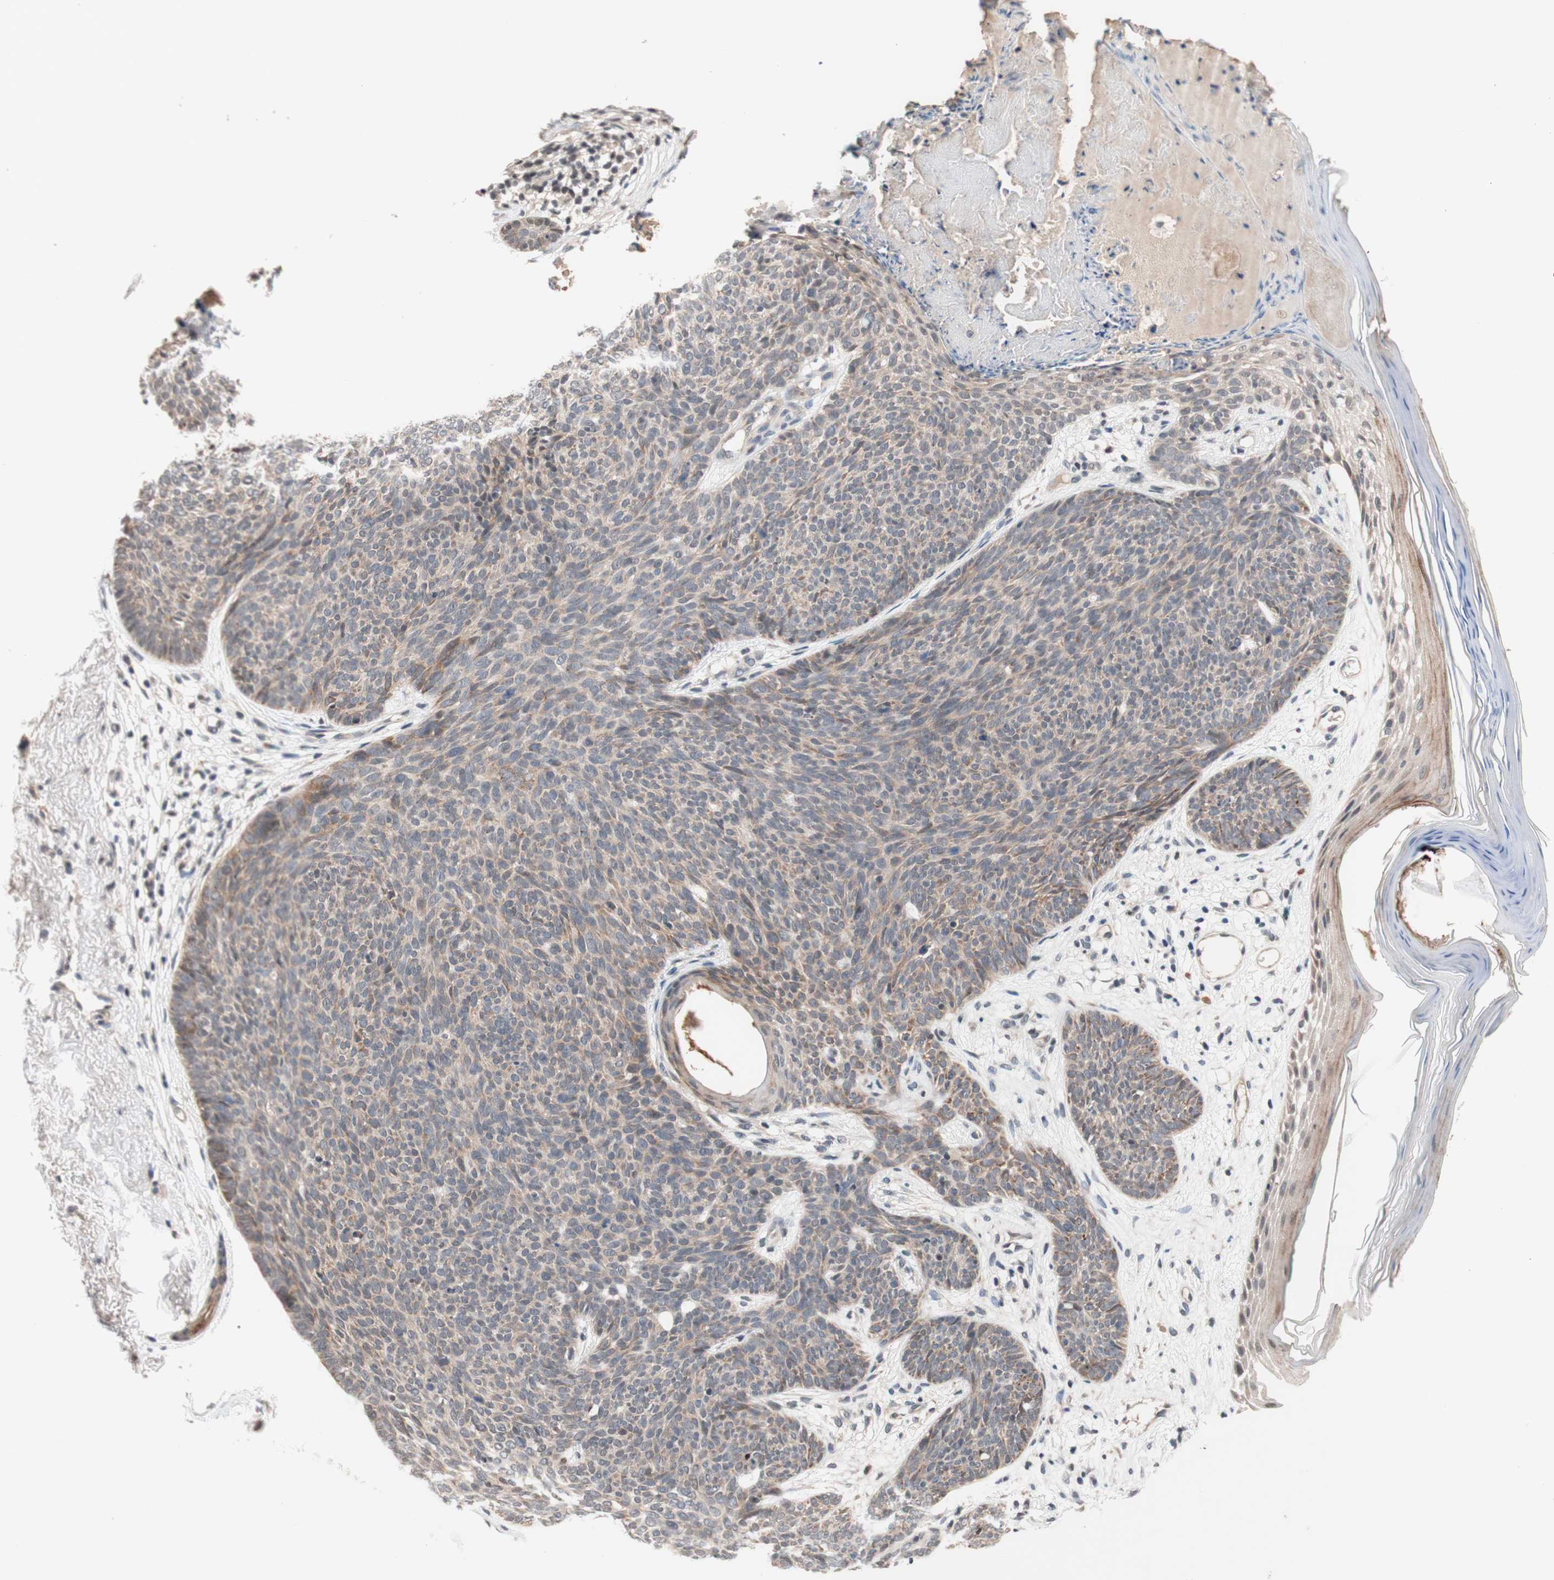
{"staining": {"intensity": "weak", "quantity": ">75%", "location": "cytoplasmic/membranous"}, "tissue": "skin cancer", "cell_type": "Tumor cells", "image_type": "cancer", "snomed": [{"axis": "morphology", "description": "Normal tissue, NOS"}, {"axis": "morphology", "description": "Basal cell carcinoma"}, {"axis": "topography", "description": "Skin"}], "caption": "This photomicrograph demonstrates immunohistochemistry staining of human basal cell carcinoma (skin), with low weak cytoplasmic/membranous positivity in approximately >75% of tumor cells.", "gene": "CD55", "patient": {"sex": "female", "age": 70}}